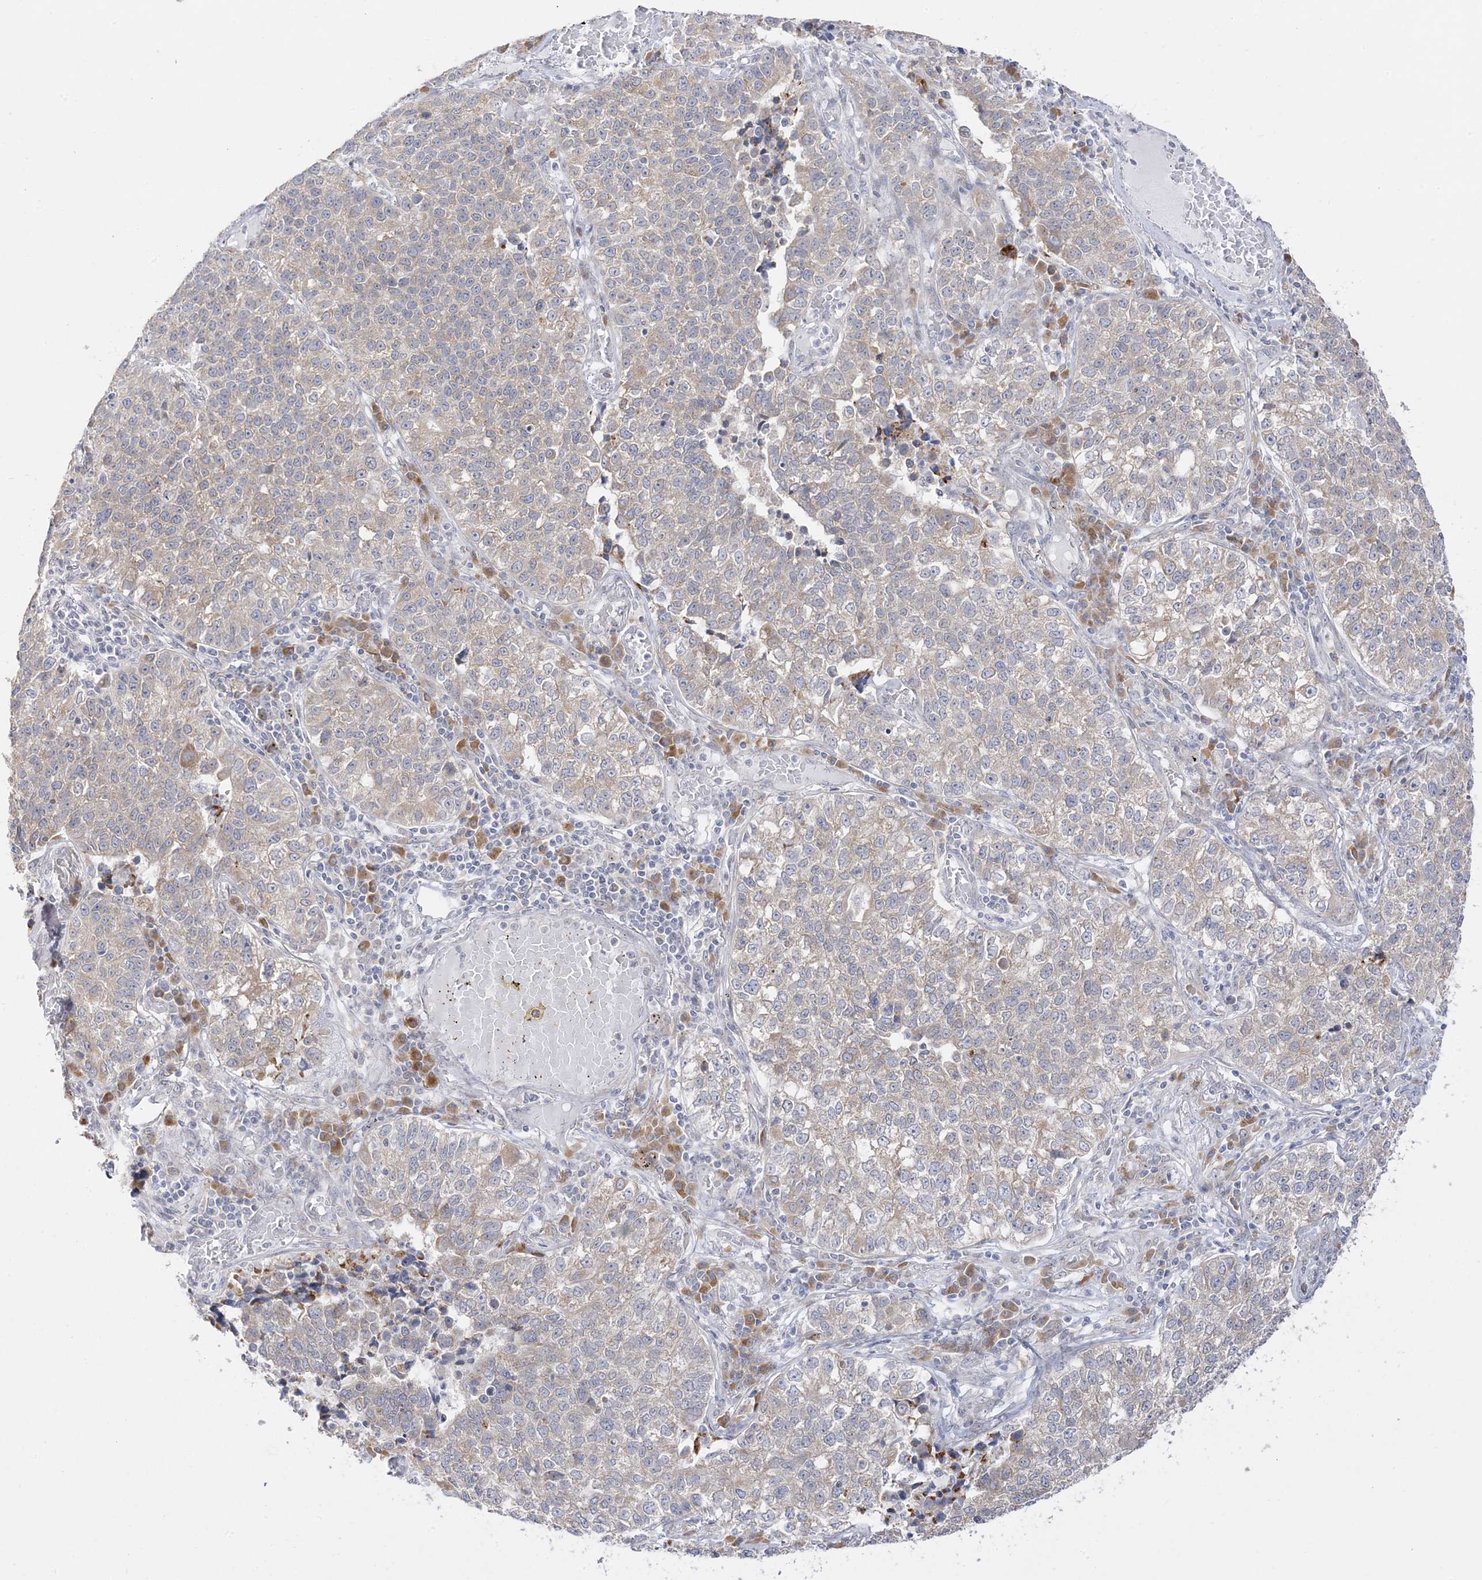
{"staining": {"intensity": "weak", "quantity": "<25%", "location": "cytoplasmic/membranous"}, "tissue": "lung cancer", "cell_type": "Tumor cells", "image_type": "cancer", "snomed": [{"axis": "morphology", "description": "Adenocarcinoma, NOS"}, {"axis": "topography", "description": "Lung"}], "caption": "Tumor cells show no significant expression in lung cancer.", "gene": "C2CD2", "patient": {"sex": "male", "age": 49}}